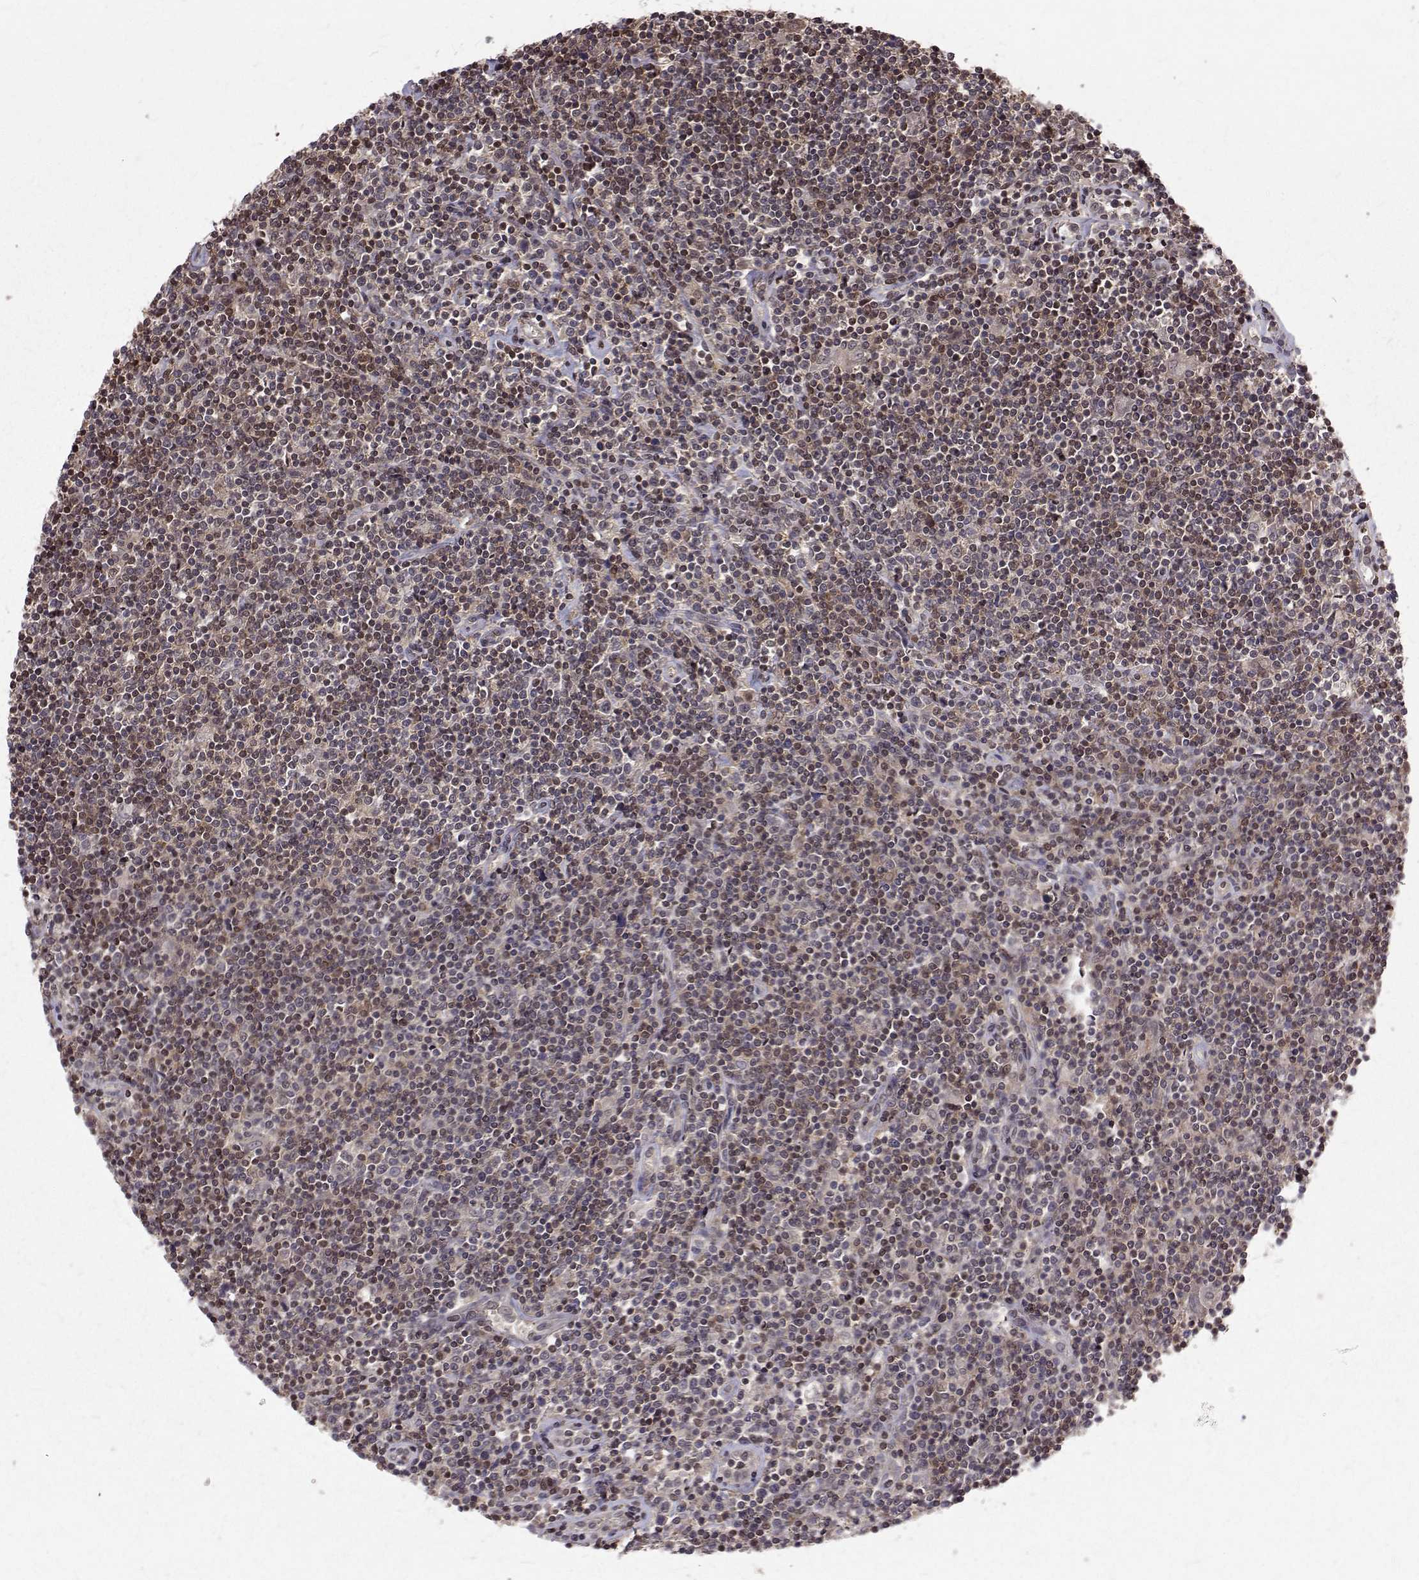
{"staining": {"intensity": "weak", "quantity": "<25%", "location": "nuclear"}, "tissue": "lymphoma", "cell_type": "Tumor cells", "image_type": "cancer", "snomed": [{"axis": "morphology", "description": "Hodgkin's disease, NOS"}, {"axis": "topography", "description": "Lymph node"}], "caption": "Protein analysis of lymphoma exhibits no significant staining in tumor cells.", "gene": "NIF3L1", "patient": {"sex": "male", "age": 40}}